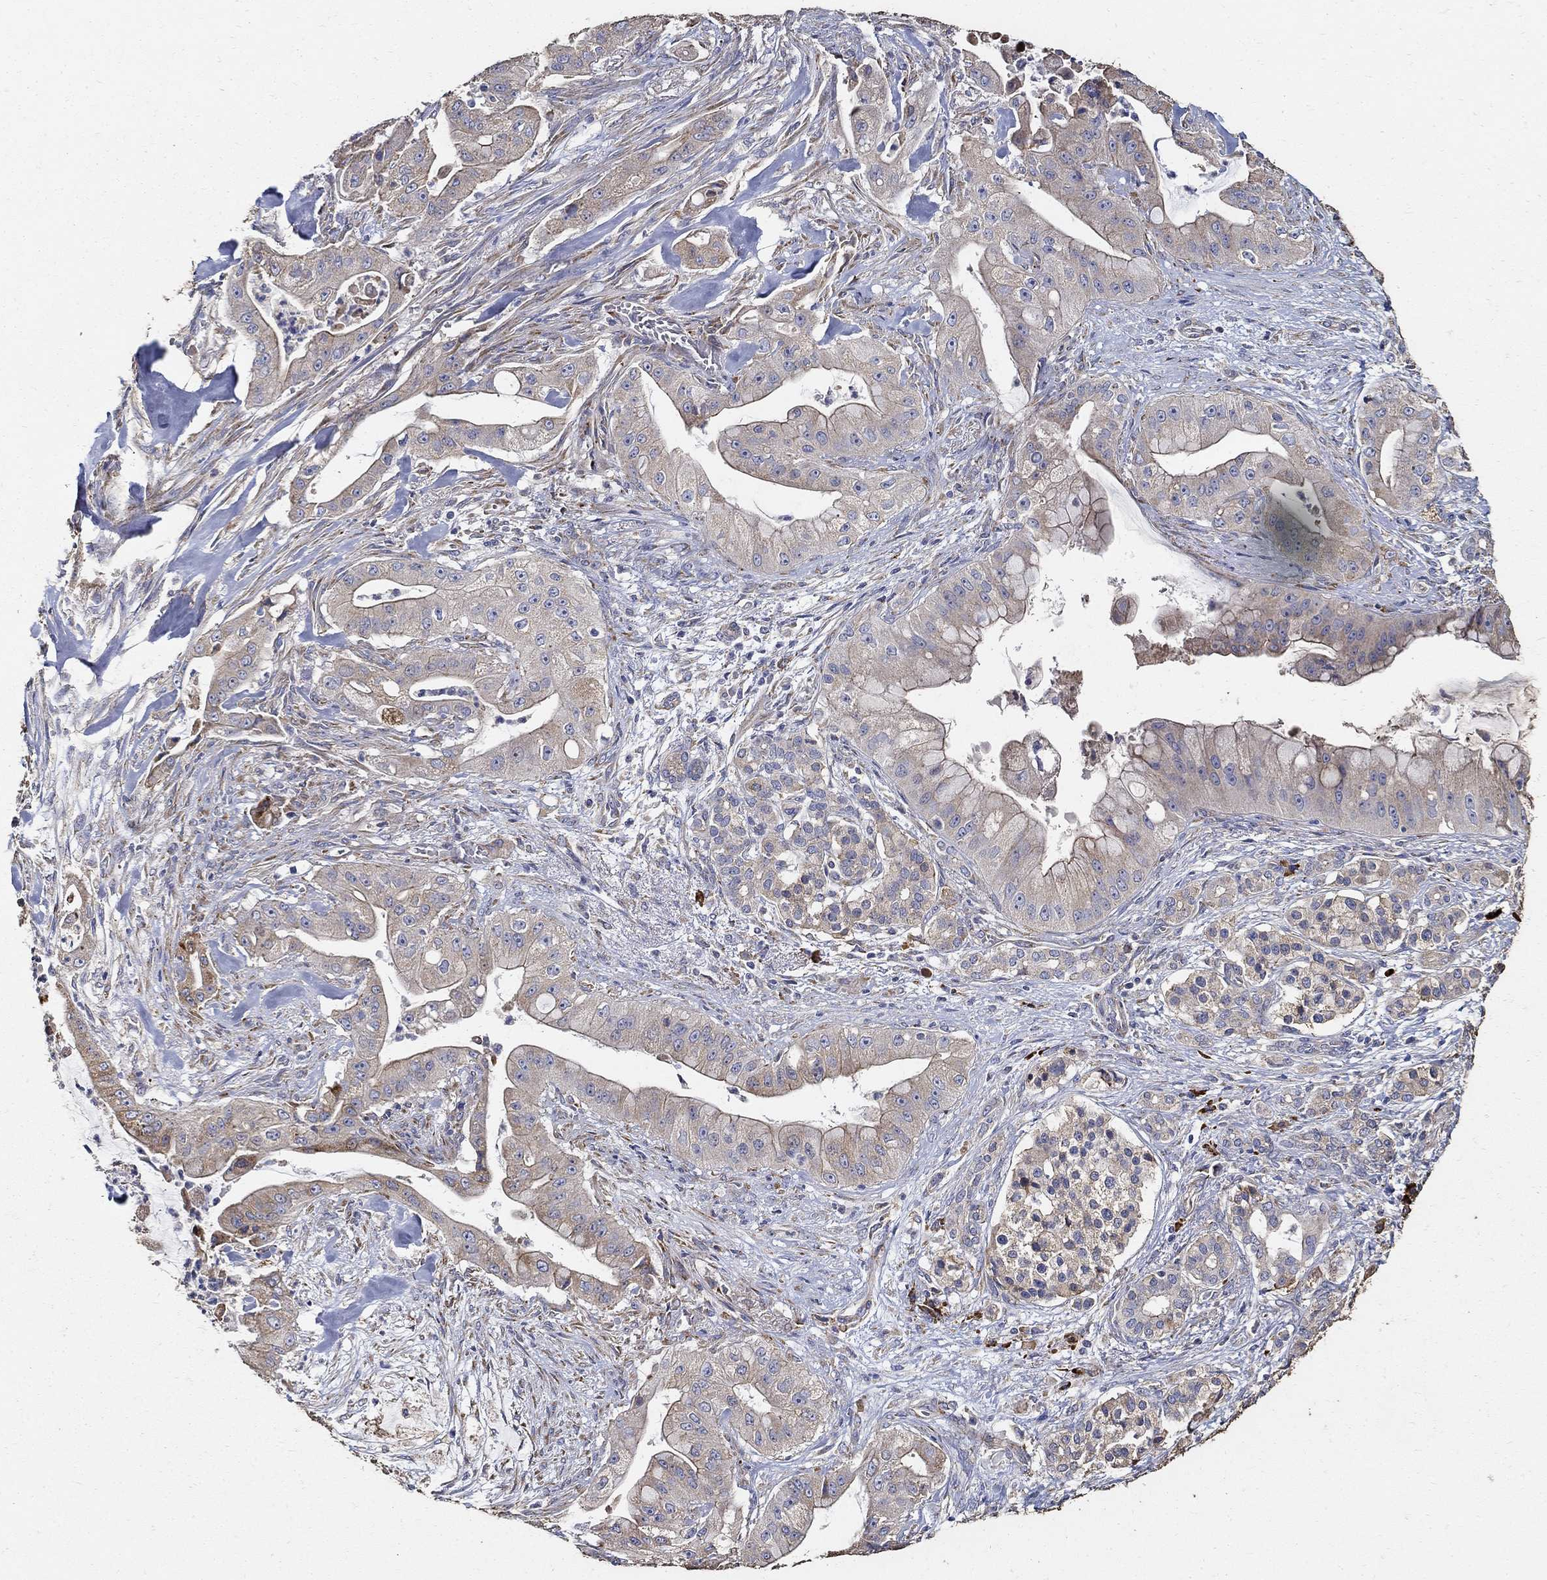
{"staining": {"intensity": "moderate", "quantity": "<25%", "location": "cytoplasmic/membranous"}, "tissue": "pancreatic cancer", "cell_type": "Tumor cells", "image_type": "cancer", "snomed": [{"axis": "morphology", "description": "Normal tissue, NOS"}, {"axis": "morphology", "description": "Inflammation, NOS"}, {"axis": "morphology", "description": "Adenocarcinoma, NOS"}, {"axis": "topography", "description": "Pancreas"}], "caption": "A micrograph showing moderate cytoplasmic/membranous positivity in approximately <25% of tumor cells in adenocarcinoma (pancreatic), as visualized by brown immunohistochemical staining.", "gene": "EMILIN3", "patient": {"sex": "male", "age": 57}}